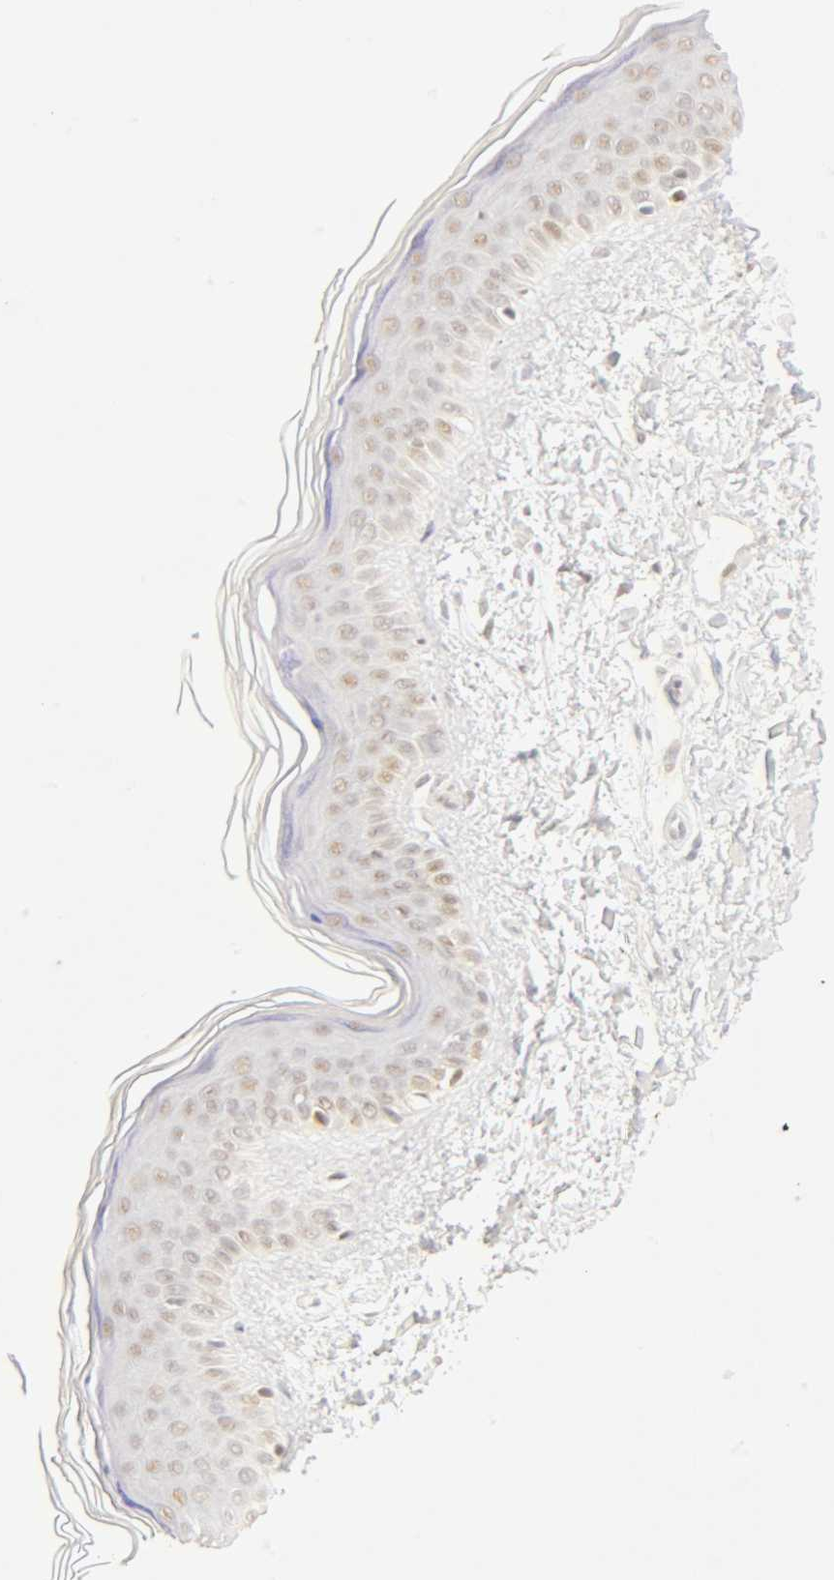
{"staining": {"intensity": "weak", "quantity": ">75%", "location": "nuclear"}, "tissue": "skin", "cell_type": "Fibroblasts", "image_type": "normal", "snomed": [{"axis": "morphology", "description": "Normal tissue, NOS"}, {"axis": "topography", "description": "Skin"}], "caption": "An IHC image of benign tissue is shown. Protein staining in brown highlights weak nuclear positivity in skin within fibroblasts. (IHC, brightfield microscopy, high magnification).", "gene": "MNAT1", "patient": {"sex": "female", "age": 19}}